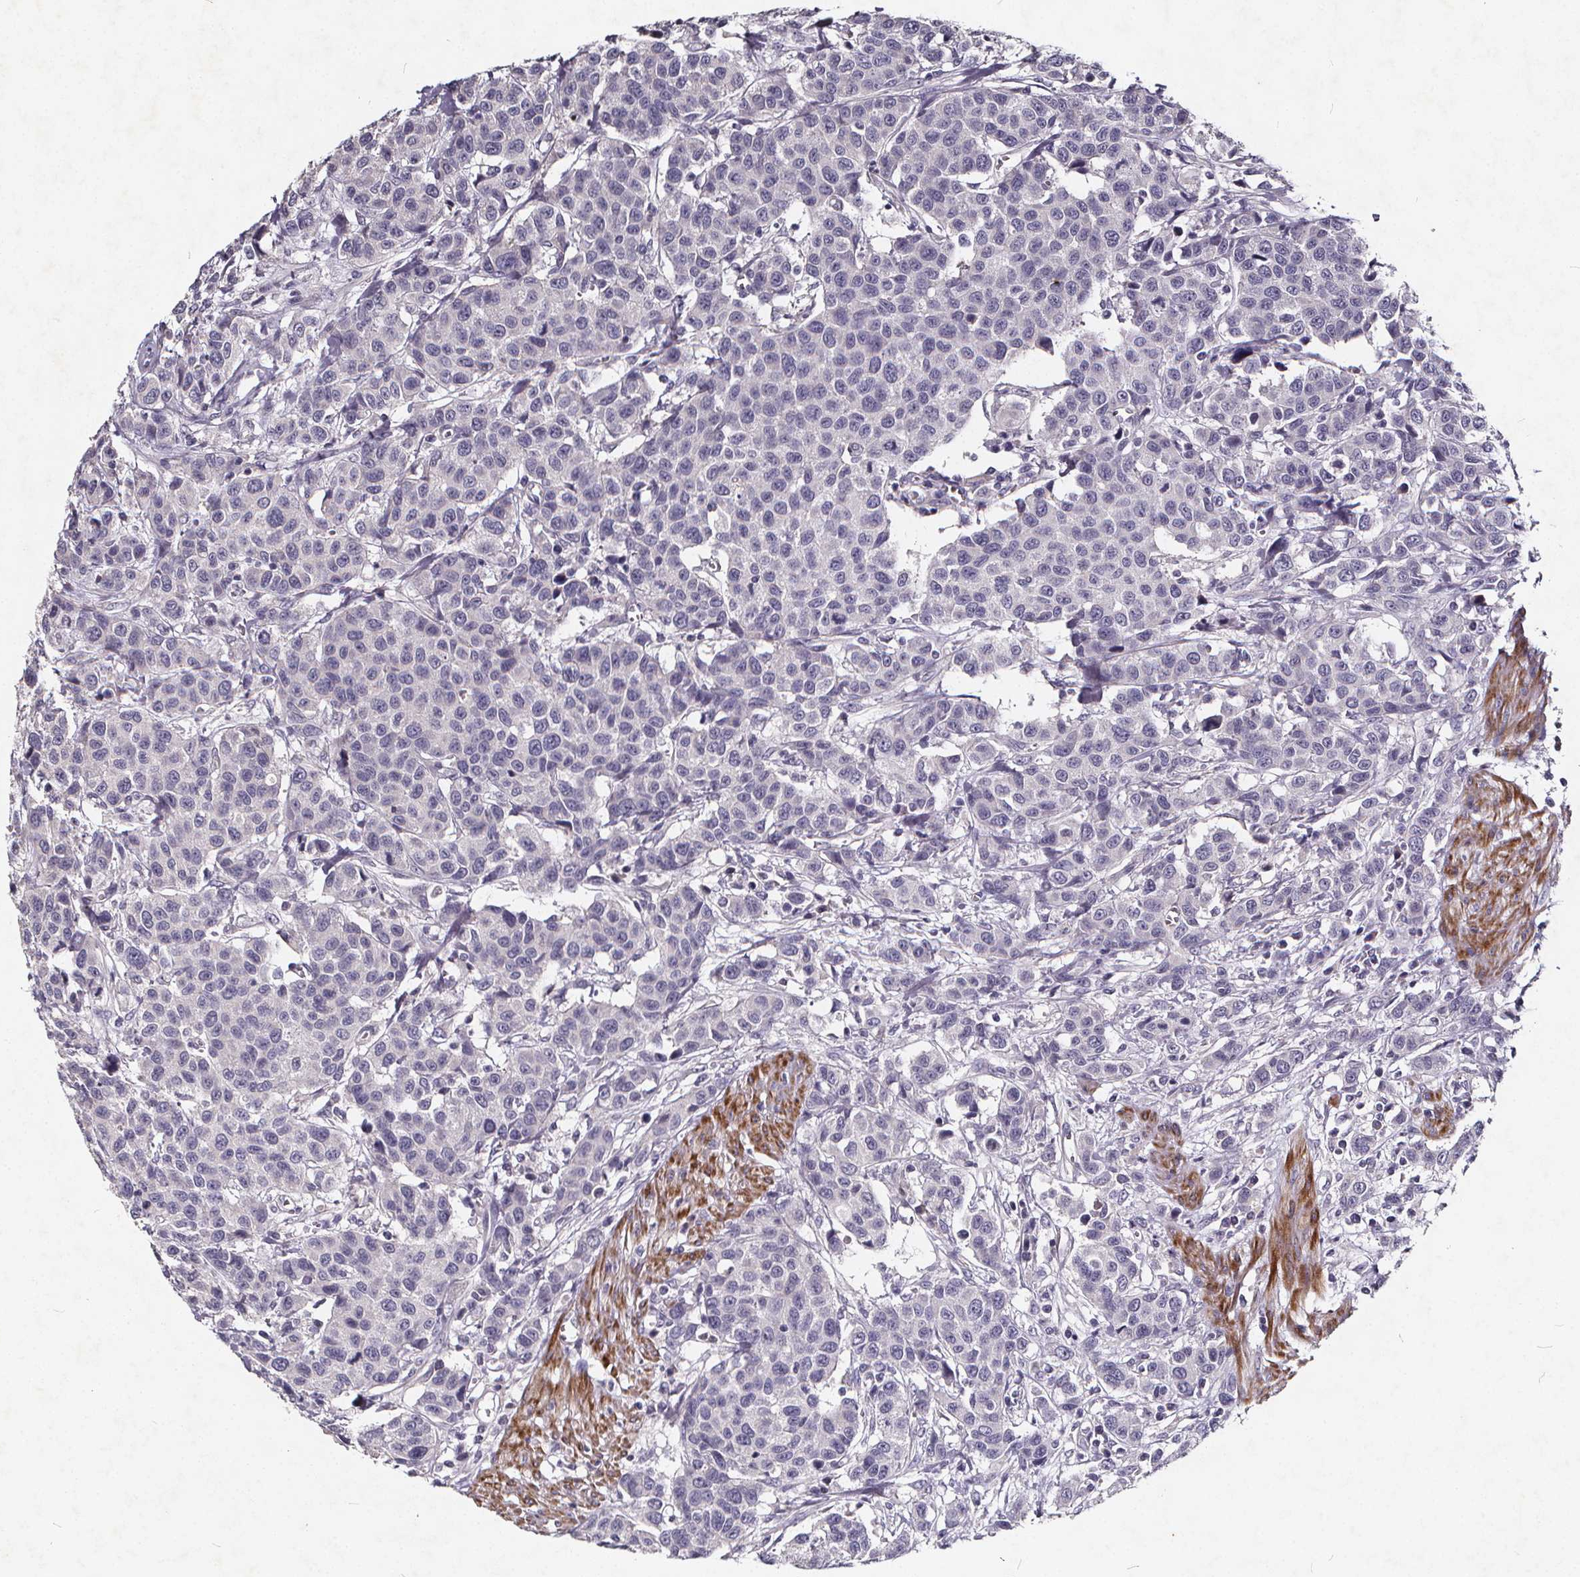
{"staining": {"intensity": "negative", "quantity": "none", "location": "none"}, "tissue": "urothelial cancer", "cell_type": "Tumor cells", "image_type": "cancer", "snomed": [{"axis": "morphology", "description": "Urothelial carcinoma, High grade"}, {"axis": "topography", "description": "Urinary bladder"}], "caption": "Image shows no significant protein staining in tumor cells of urothelial carcinoma (high-grade).", "gene": "TSPAN14", "patient": {"sex": "female", "age": 58}}